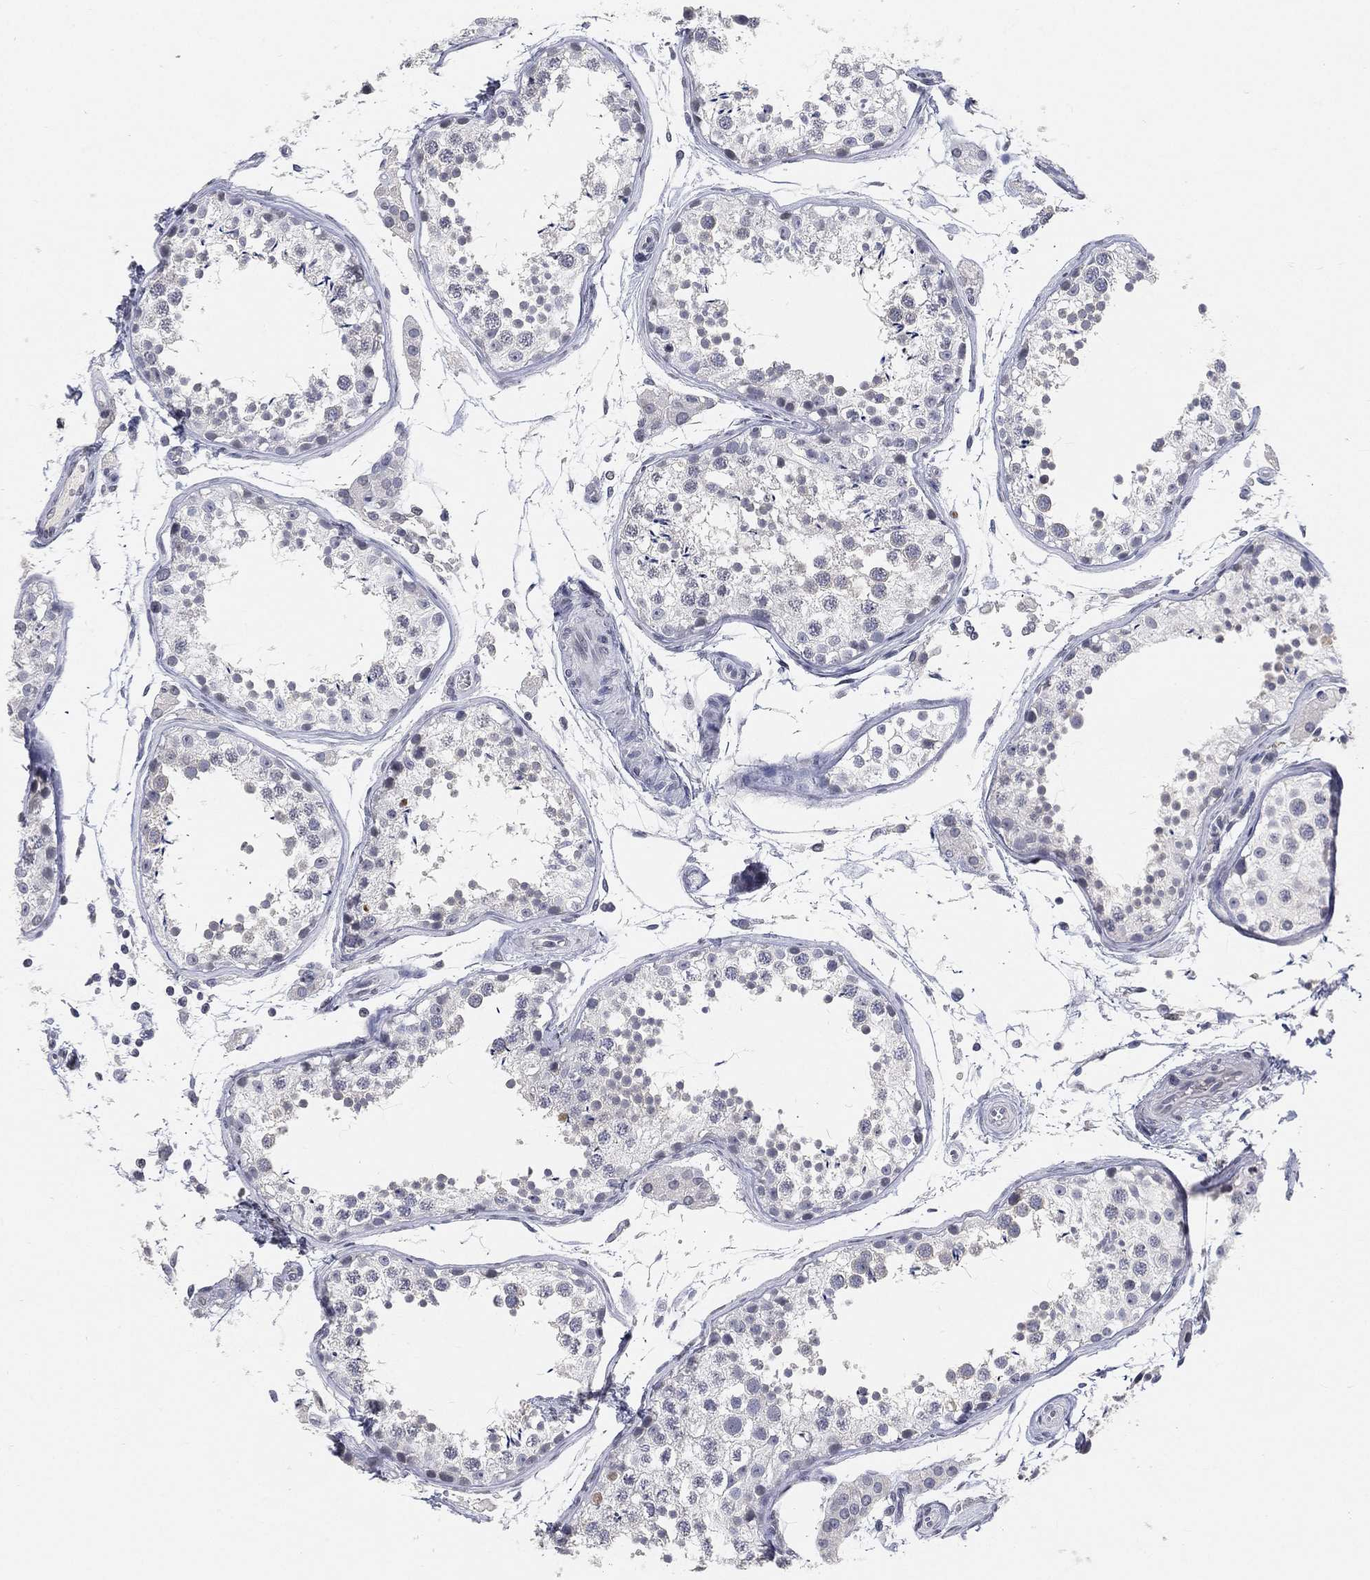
{"staining": {"intensity": "negative", "quantity": "none", "location": "none"}, "tissue": "testis", "cell_type": "Cells in seminiferous ducts", "image_type": "normal", "snomed": [{"axis": "morphology", "description": "Normal tissue, NOS"}, {"axis": "topography", "description": "Testis"}], "caption": "Testis was stained to show a protein in brown. There is no significant expression in cells in seminiferous ducts. (DAB immunohistochemistry, high magnification).", "gene": "ARG1", "patient": {"sex": "male", "age": 29}}